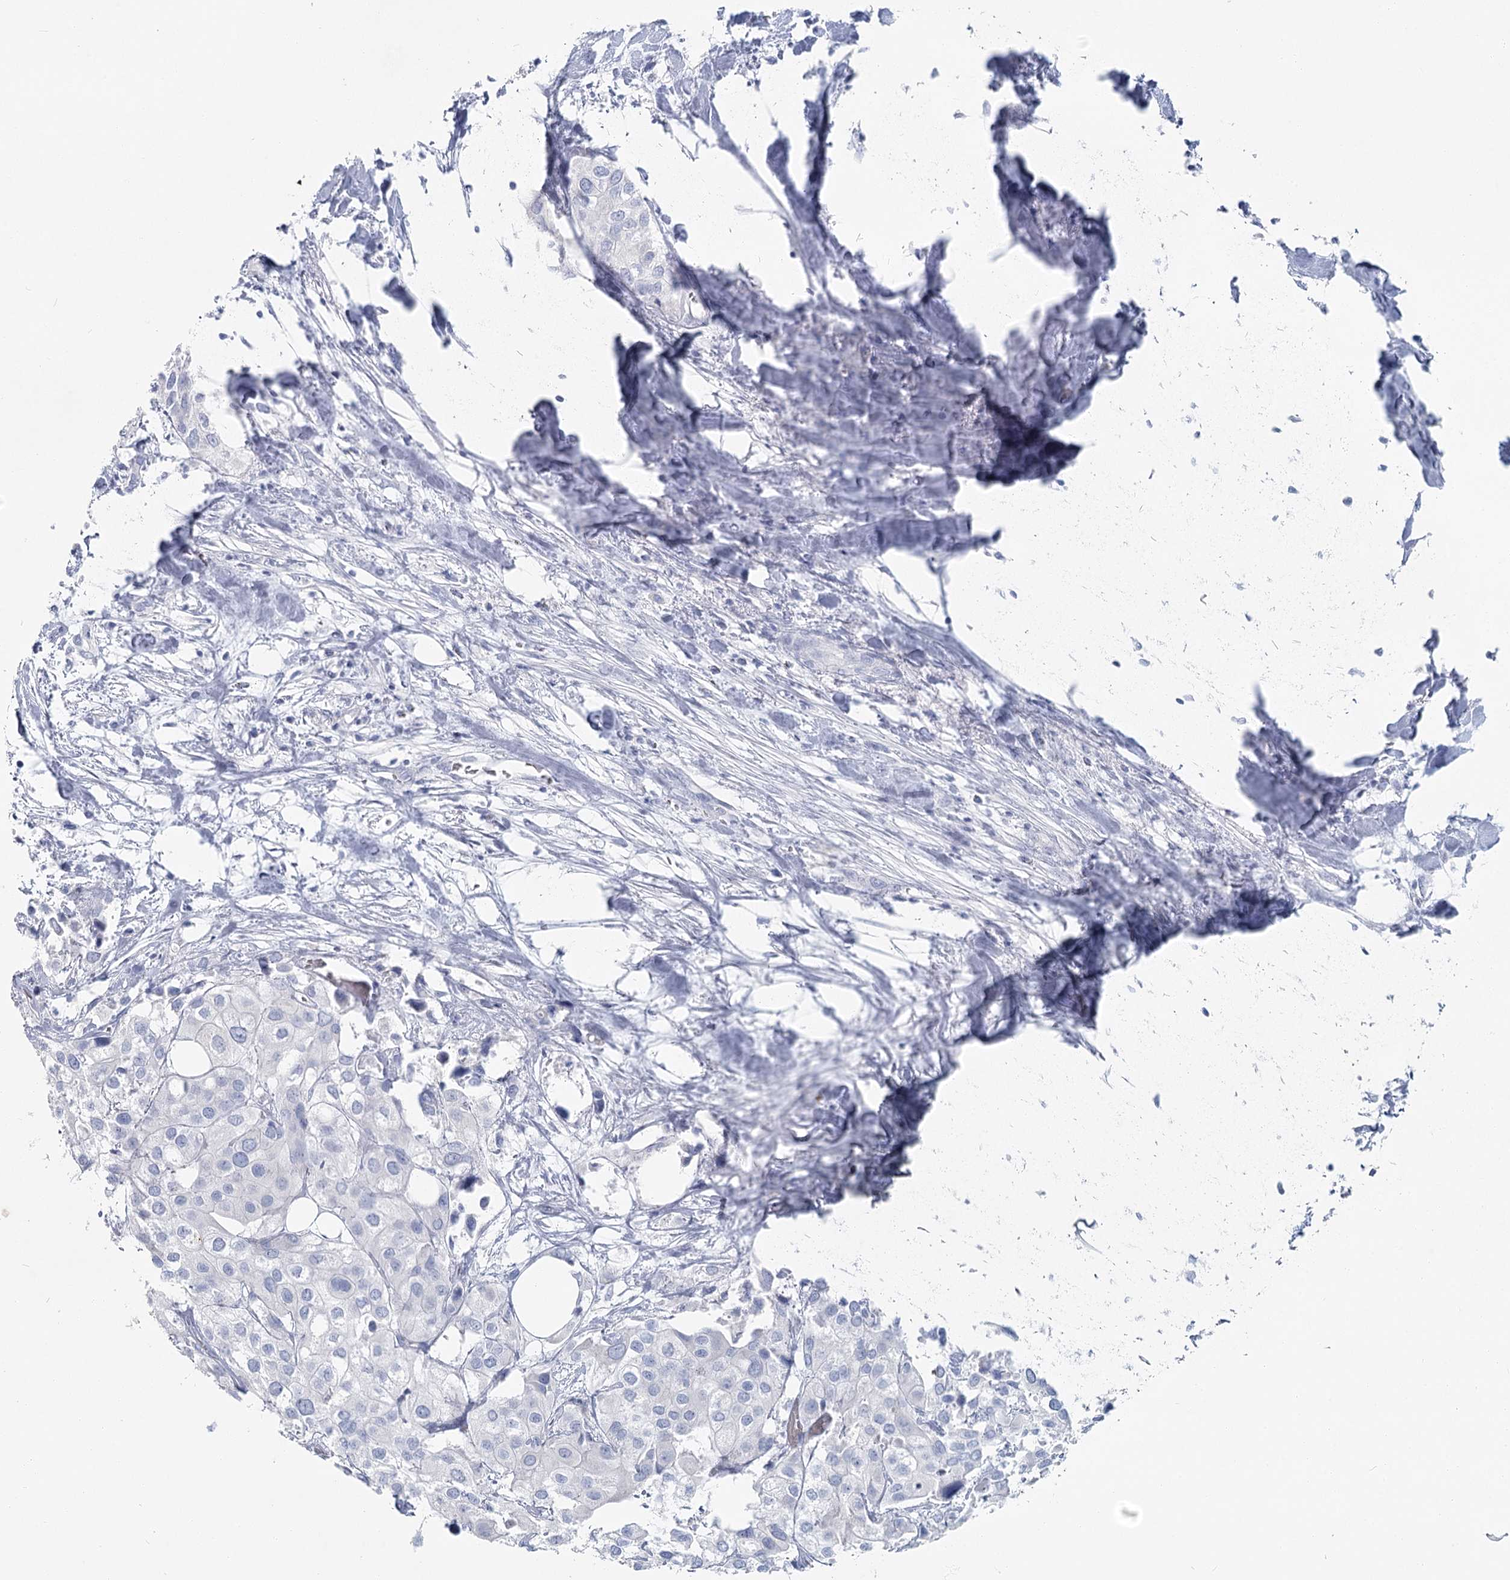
{"staining": {"intensity": "negative", "quantity": "none", "location": "none"}, "tissue": "urothelial cancer", "cell_type": "Tumor cells", "image_type": "cancer", "snomed": [{"axis": "morphology", "description": "Urothelial carcinoma, High grade"}, {"axis": "topography", "description": "Urinary bladder"}], "caption": "Image shows no protein staining in tumor cells of urothelial cancer tissue.", "gene": "IFIT5", "patient": {"sex": "male", "age": 64}}